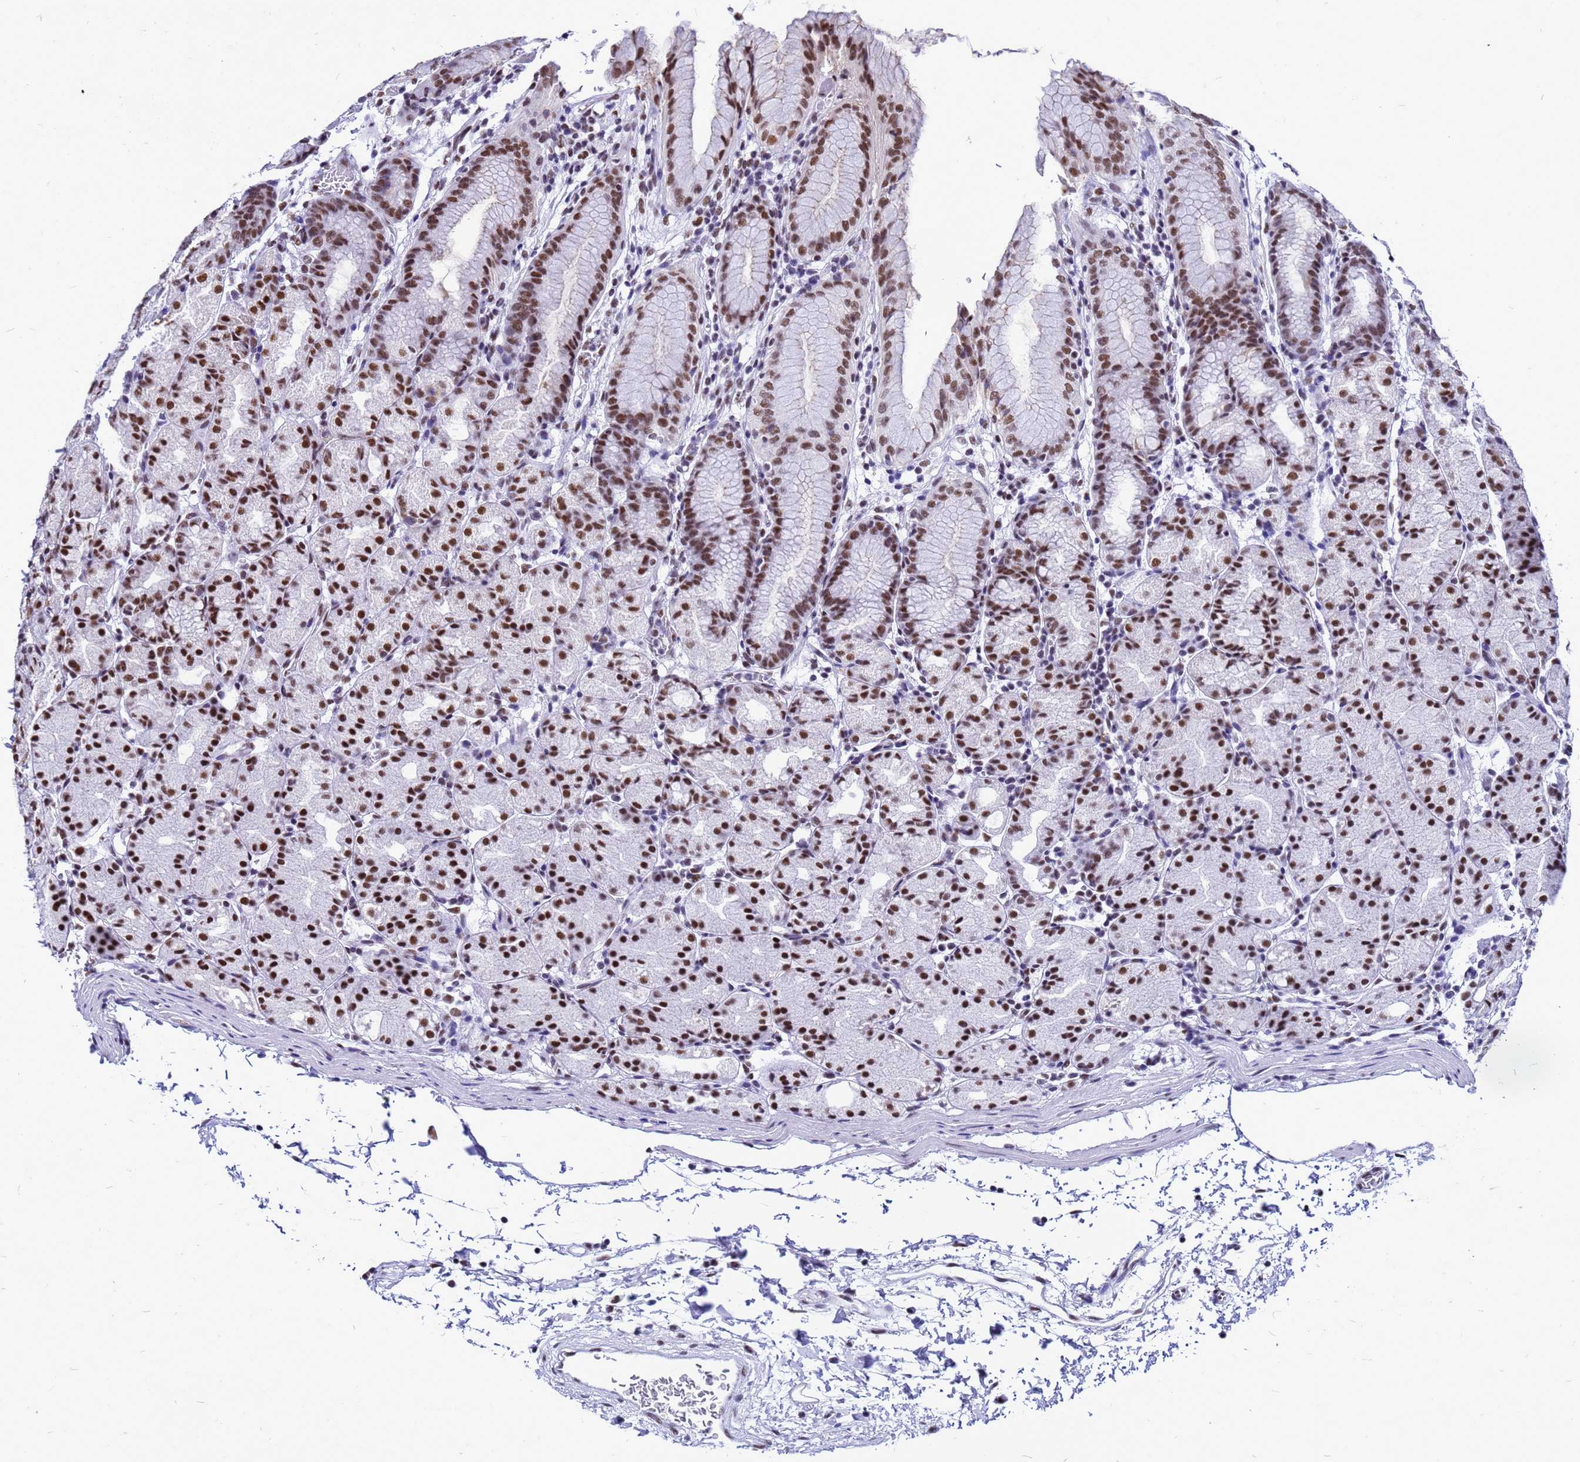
{"staining": {"intensity": "strong", "quantity": ">75%", "location": "nuclear"}, "tissue": "stomach", "cell_type": "Glandular cells", "image_type": "normal", "snomed": [{"axis": "morphology", "description": "Normal tissue, NOS"}, {"axis": "topography", "description": "Stomach, upper"}], "caption": "Immunohistochemistry histopathology image of normal human stomach stained for a protein (brown), which reveals high levels of strong nuclear expression in about >75% of glandular cells.", "gene": "SART3", "patient": {"sex": "male", "age": 48}}